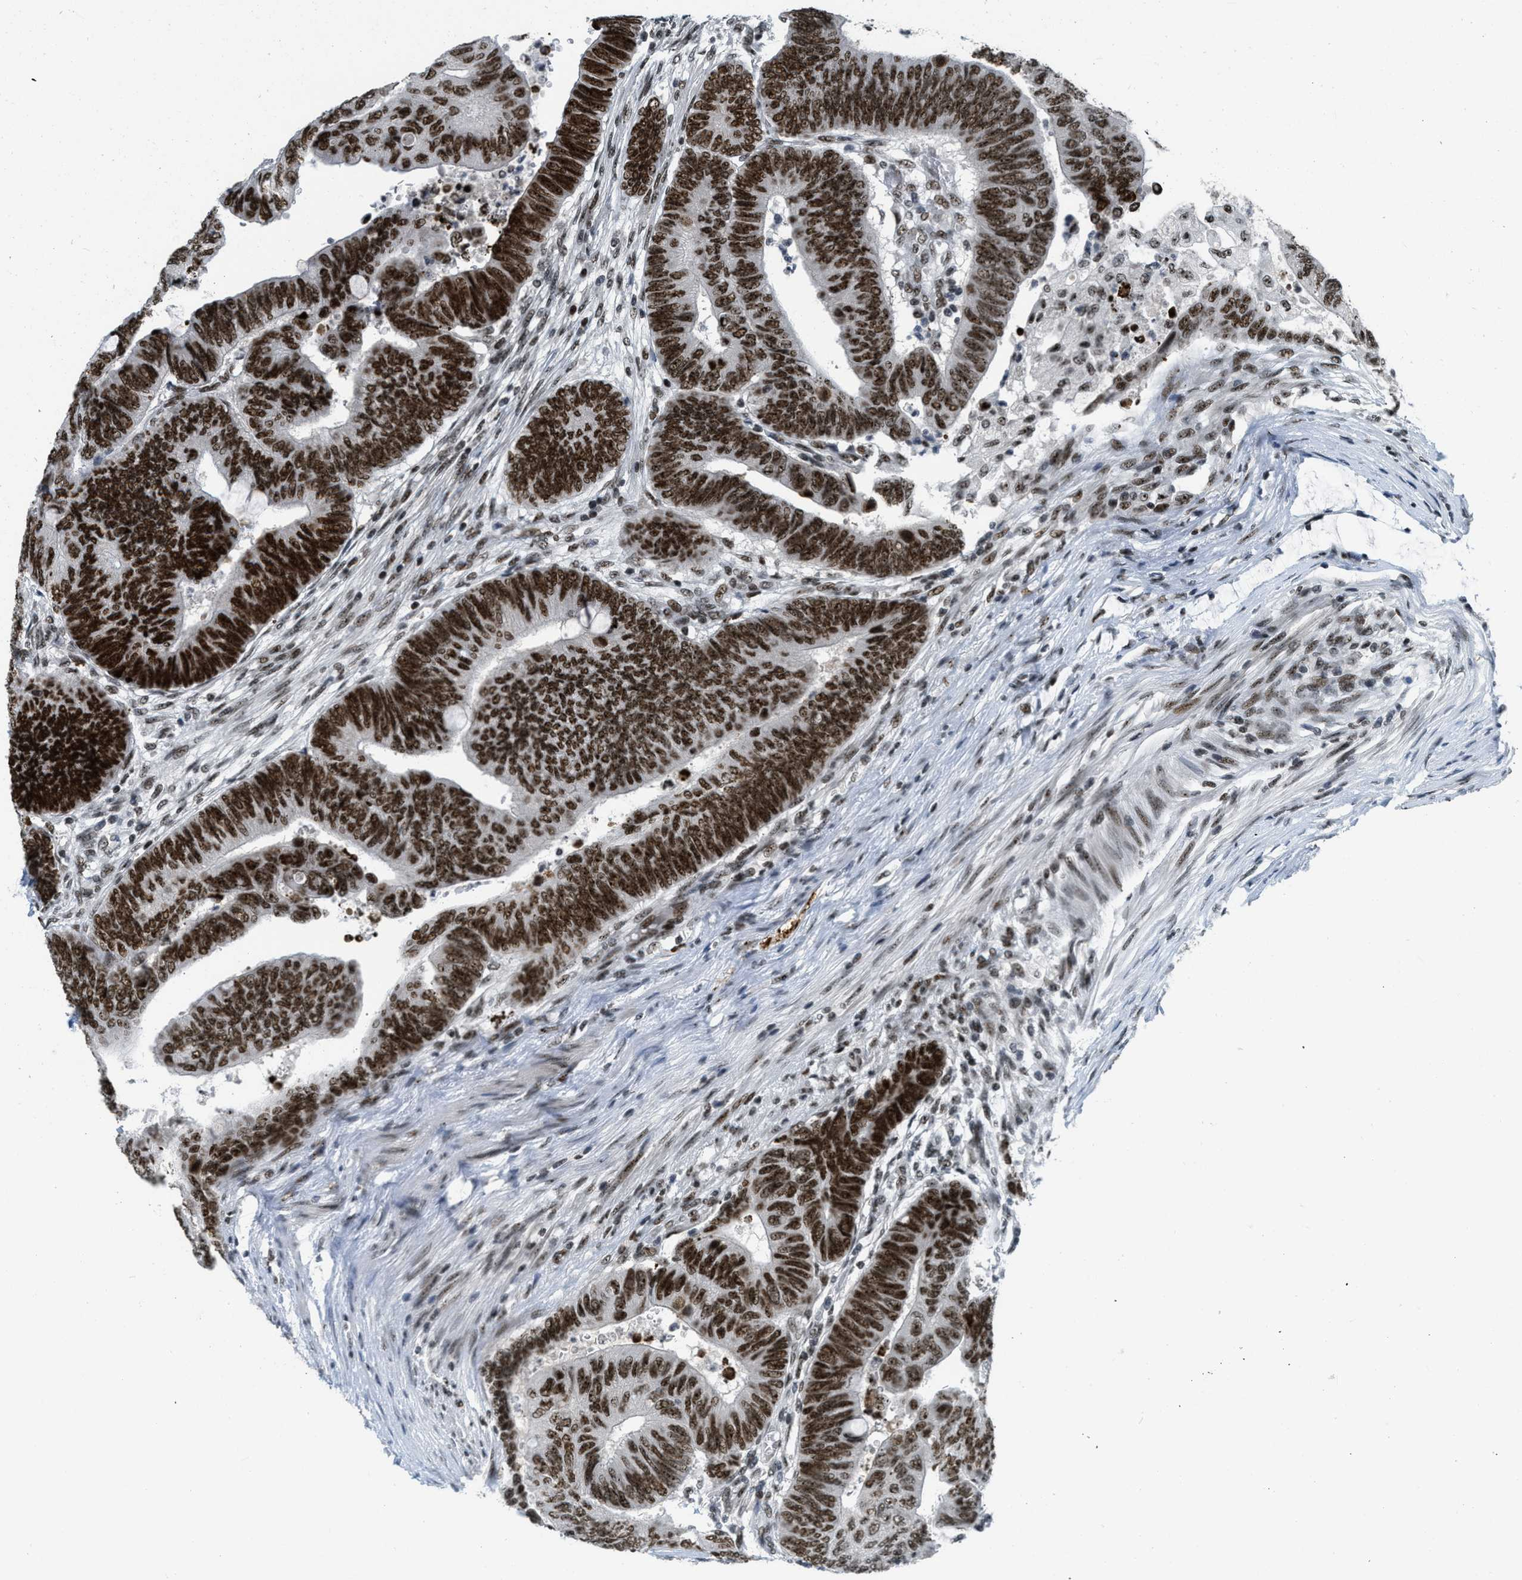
{"staining": {"intensity": "strong", "quantity": ">75%", "location": "nuclear"}, "tissue": "colorectal cancer", "cell_type": "Tumor cells", "image_type": "cancer", "snomed": [{"axis": "morphology", "description": "Normal tissue, NOS"}, {"axis": "morphology", "description": "Adenocarcinoma, NOS"}, {"axis": "topography", "description": "Rectum"}, {"axis": "topography", "description": "Peripheral nerve tissue"}], "caption": "Colorectal adenocarcinoma stained for a protein shows strong nuclear positivity in tumor cells. (DAB = brown stain, brightfield microscopy at high magnification).", "gene": "URB1", "patient": {"sex": "male", "age": 92}}